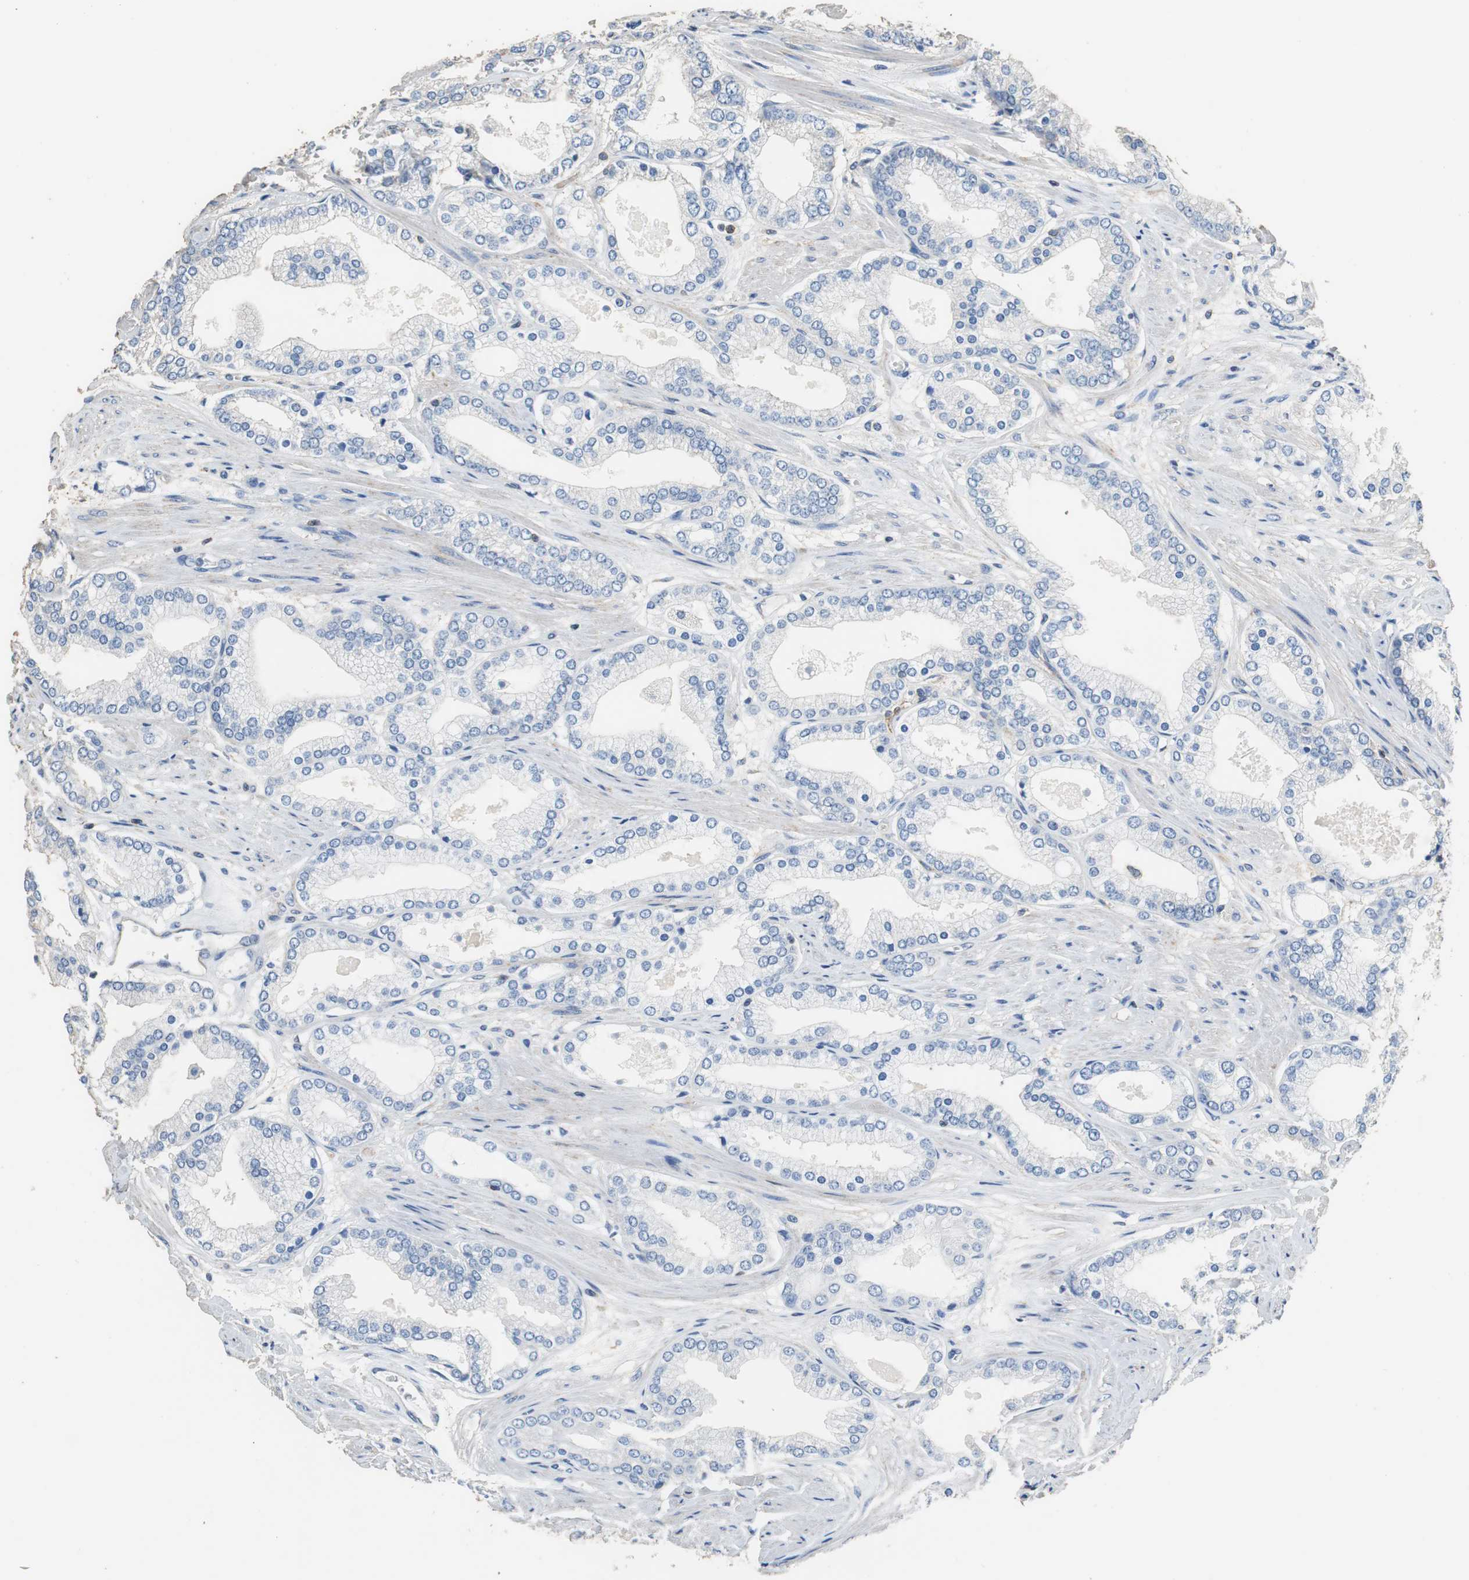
{"staining": {"intensity": "negative", "quantity": "none", "location": "none"}, "tissue": "prostate cancer", "cell_type": "Tumor cells", "image_type": "cancer", "snomed": [{"axis": "morphology", "description": "Adenocarcinoma, High grade"}, {"axis": "topography", "description": "Prostate"}], "caption": "An IHC image of prostate cancer (high-grade adenocarcinoma) is shown. There is no staining in tumor cells of prostate cancer (high-grade adenocarcinoma).", "gene": "PRKRA", "patient": {"sex": "male", "age": 61}}